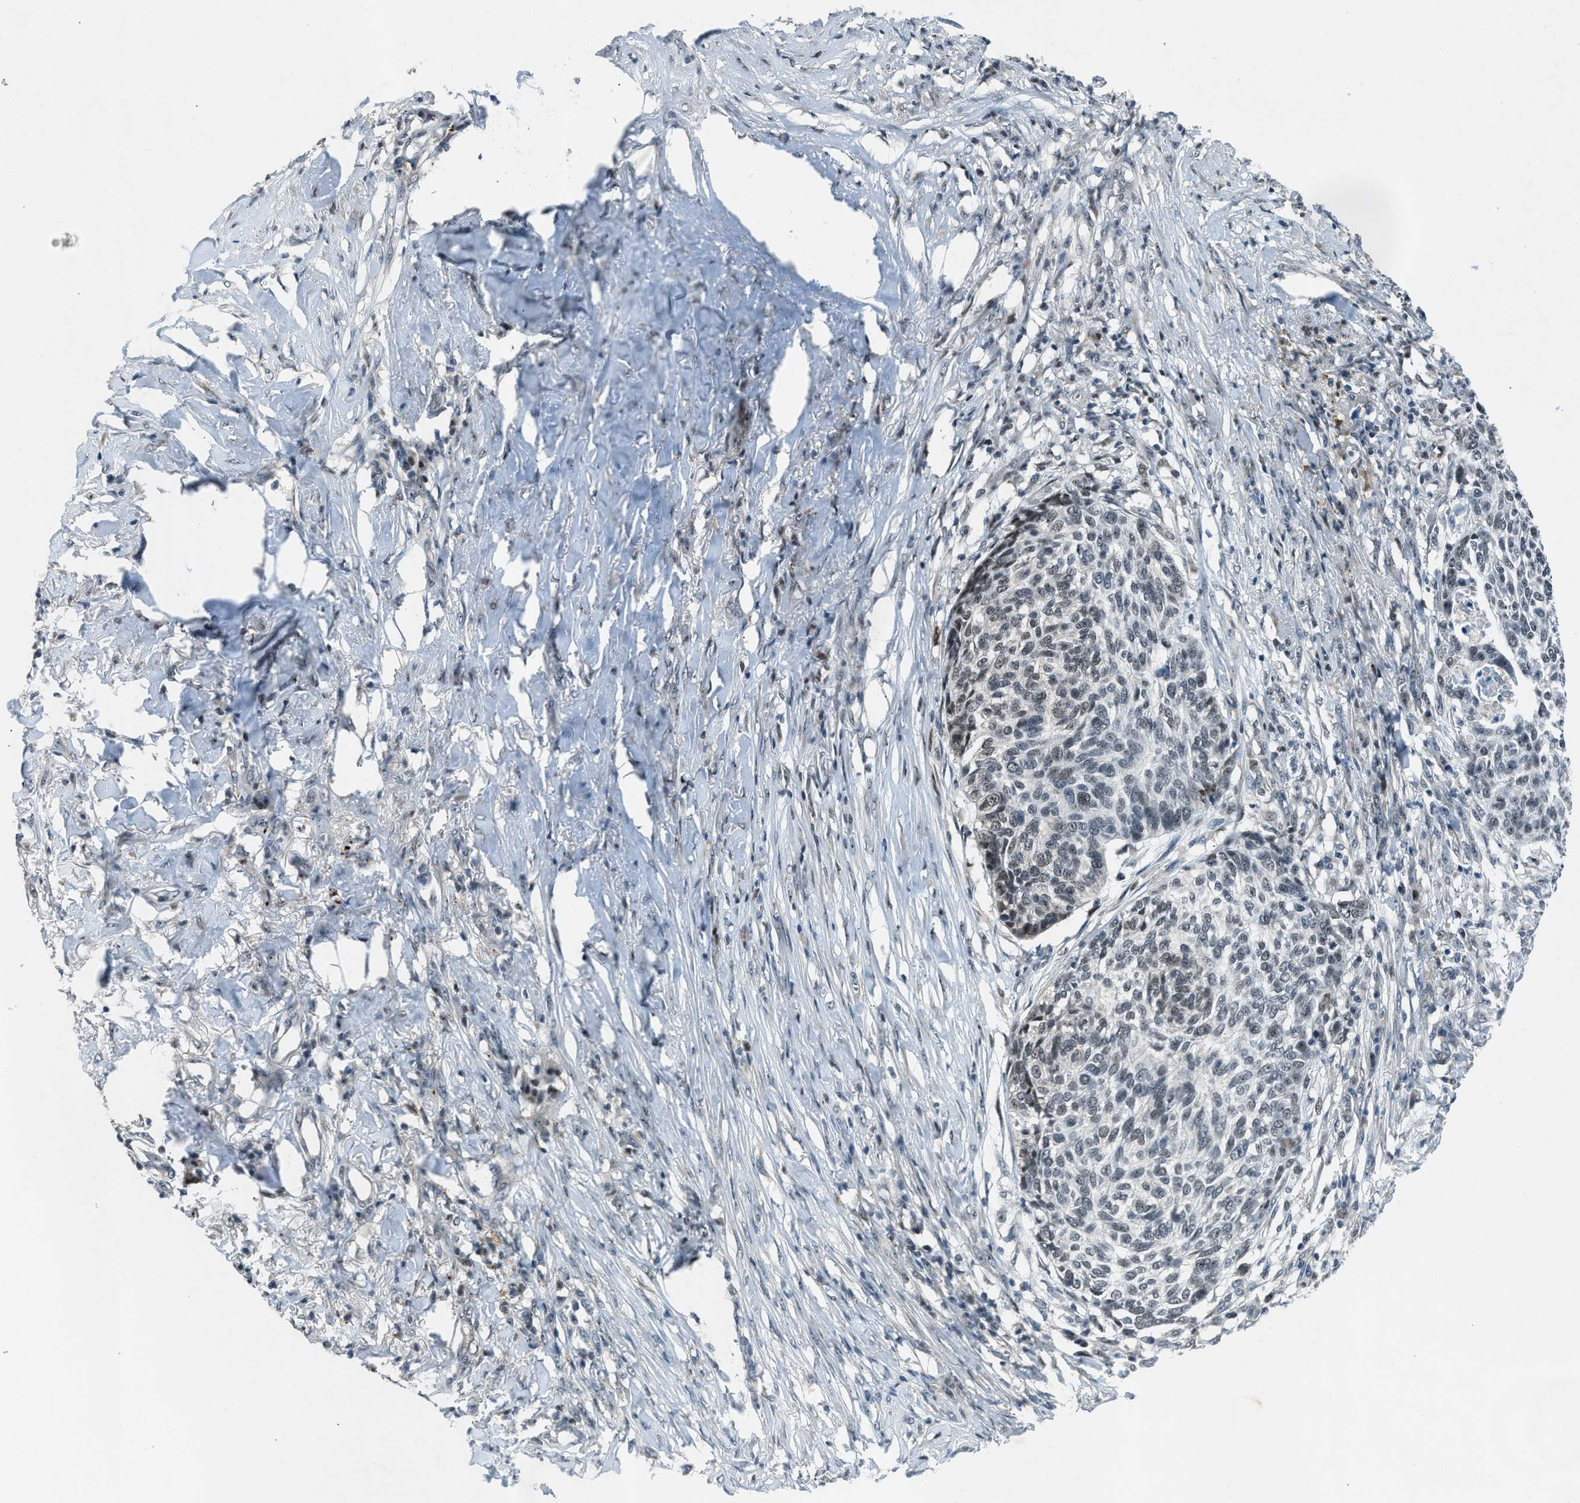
{"staining": {"intensity": "weak", "quantity": "<25%", "location": "nuclear"}, "tissue": "skin cancer", "cell_type": "Tumor cells", "image_type": "cancer", "snomed": [{"axis": "morphology", "description": "Basal cell carcinoma"}, {"axis": "topography", "description": "Skin"}], "caption": "IHC of skin cancer exhibits no expression in tumor cells.", "gene": "ADCY1", "patient": {"sex": "male", "age": 85}}